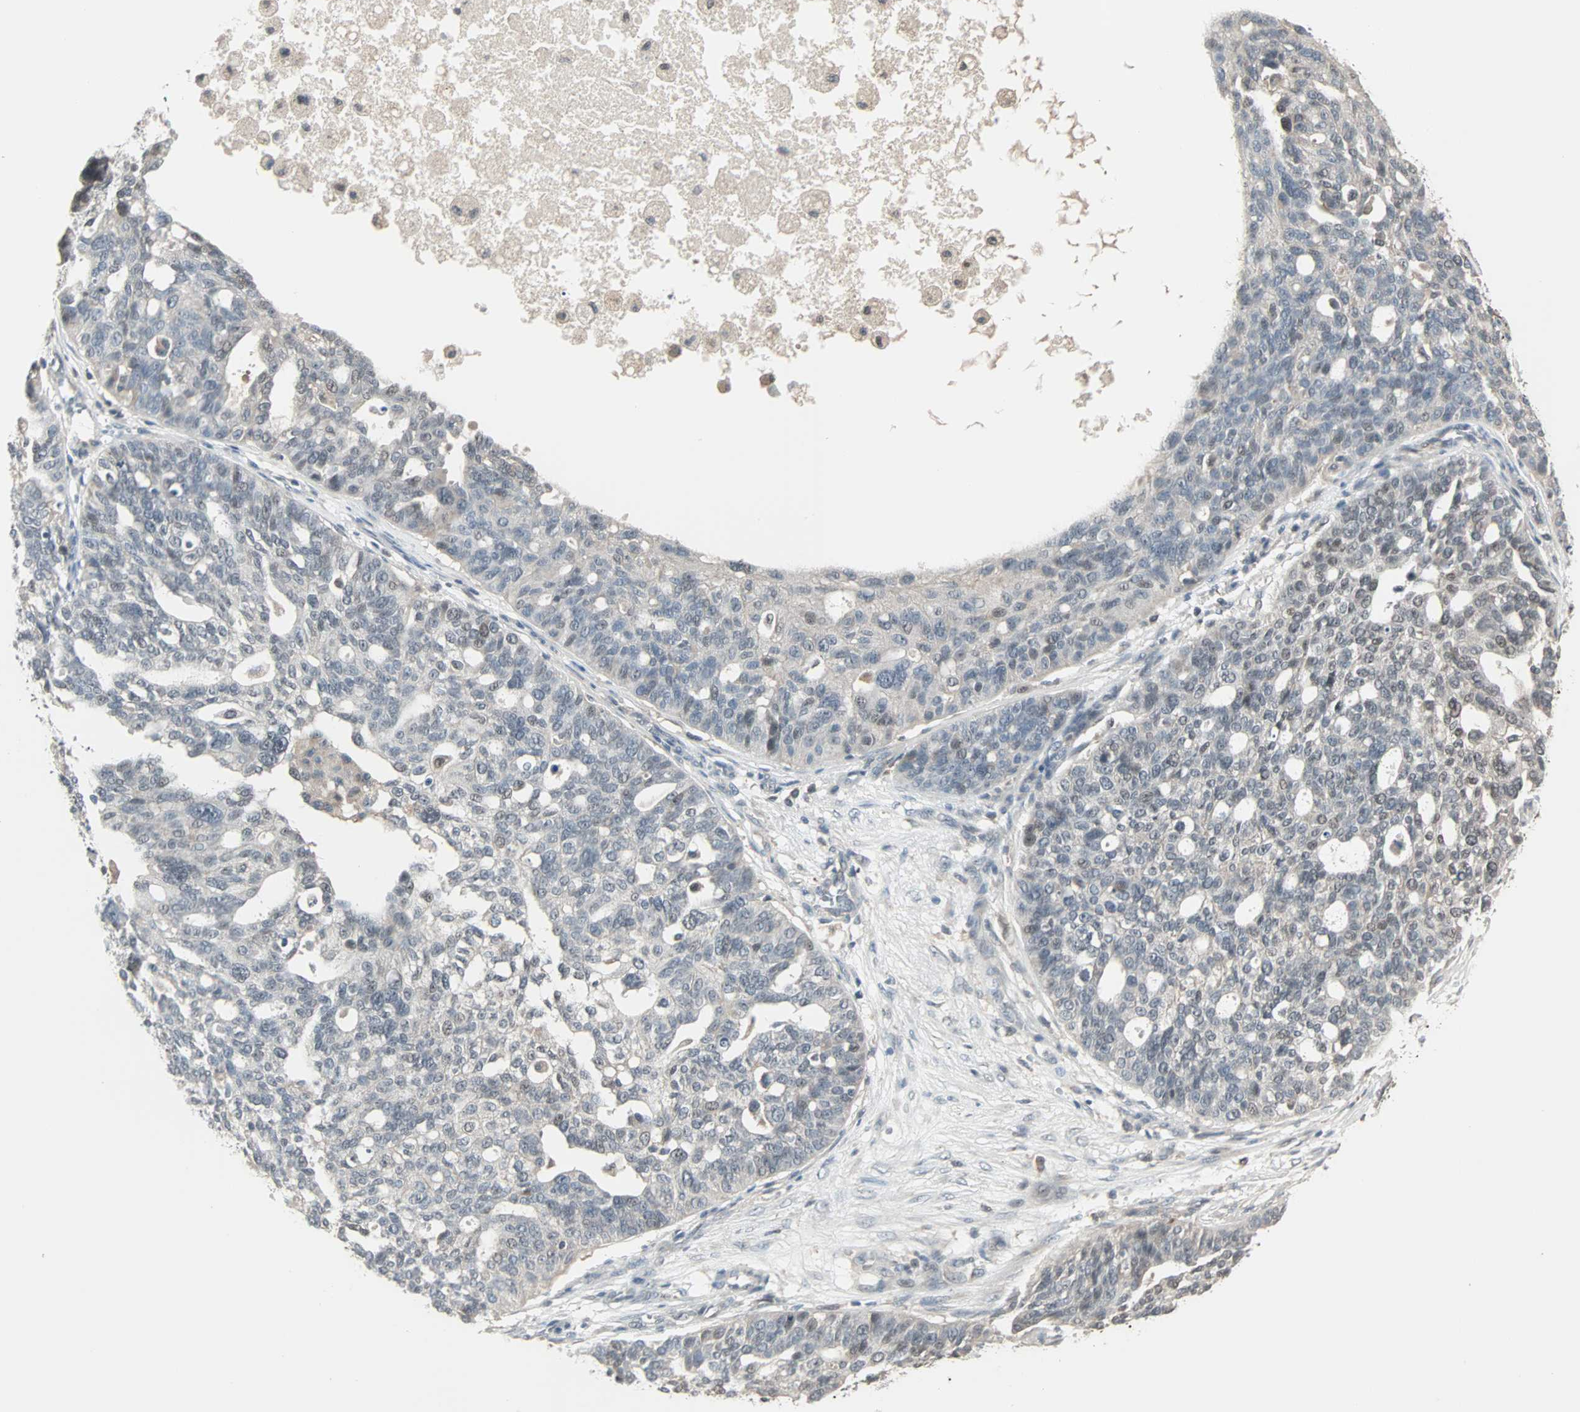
{"staining": {"intensity": "weak", "quantity": "<25%", "location": "cytoplasmic/membranous,nuclear"}, "tissue": "ovarian cancer", "cell_type": "Tumor cells", "image_type": "cancer", "snomed": [{"axis": "morphology", "description": "Cystadenocarcinoma, serous, NOS"}, {"axis": "topography", "description": "Ovary"}], "caption": "Immunohistochemistry image of human ovarian cancer (serous cystadenocarcinoma) stained for a protein (brown), which demonstrates no expression in tumor cells.", "gene": "KDM4A", "patient": {"sex": "female", "age": 59}}